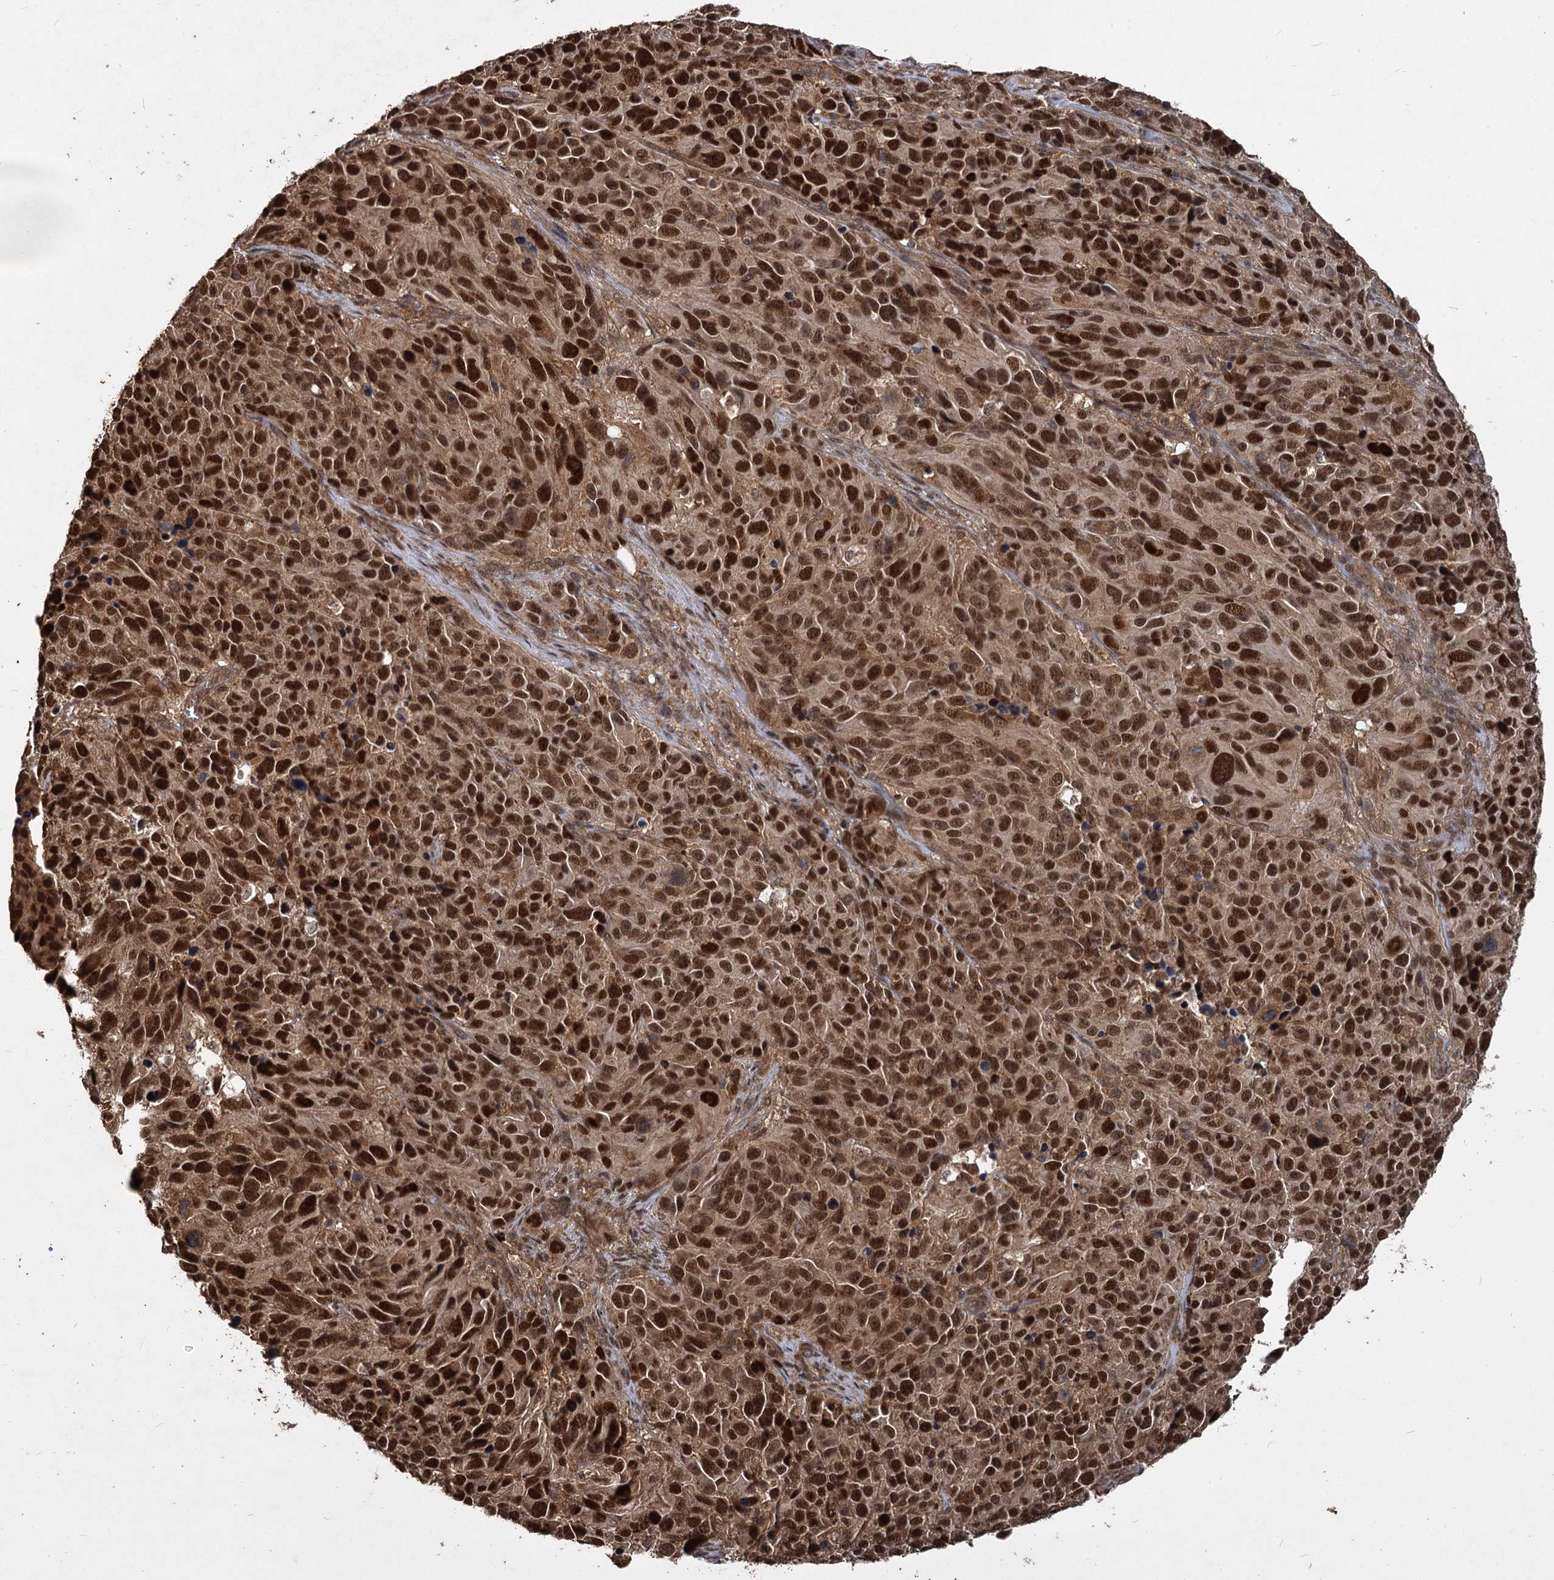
{"staining": {"intensity": "strong", "quantity": ">75%", "location": "nuclear"}, "tissue": "melanoma", "cell_type": "Tumor cells", "image_type": "cancer", "snomed": [{"axis": "morphology", "description": "Malignant melanoma, NOS"}, {"axis": "topography", "description": "Skin"}], "caption": "Malignant melanoma stained with a brown dye demonstrates strong nuclear positive expression in about >75% of tumor cells.", "gene": "VPS51", "patient": {"sex": "male", "age": 84}}